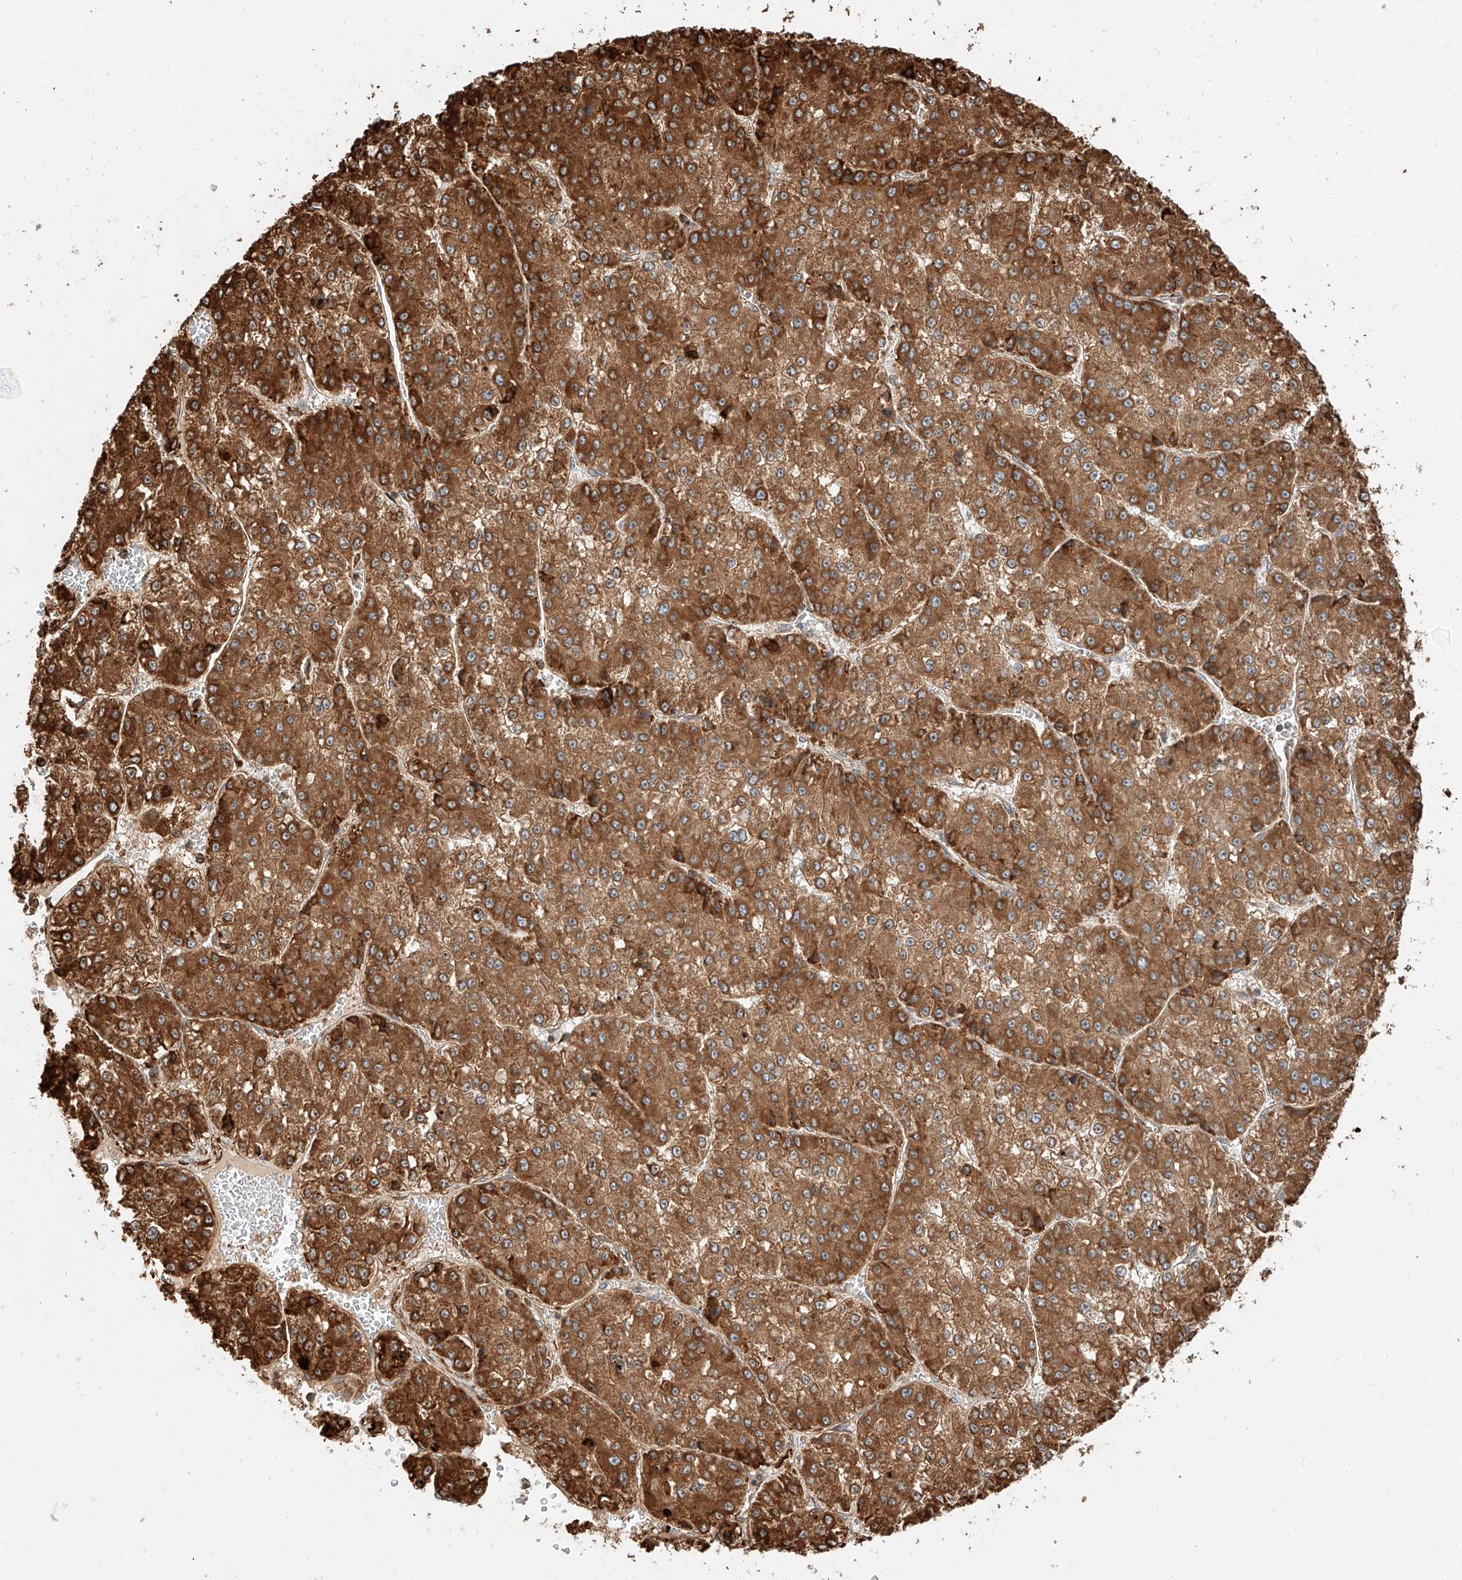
{"staining": {"intensity": "strong", "quantity": ">75%", "location": "cytoplasmic/membranous"}, "tissue": "liver cancer", "cell_type": "Tumor cells", "image_type": "cancer", "snomed": [{"axis": "morphology", "description": "Carcinoma, Hepatocellular, NOS"}, {"axis": "topography", "description": "Liver"}], "caption": "The image reveals staining of hepatocellular carcinoma (liver), revealing strong cytoplasmic/membranous protein positivity (brown color) within tumor cells.", "gene": "ZNF84", "patient": {"sex": "female", "age": 73}}